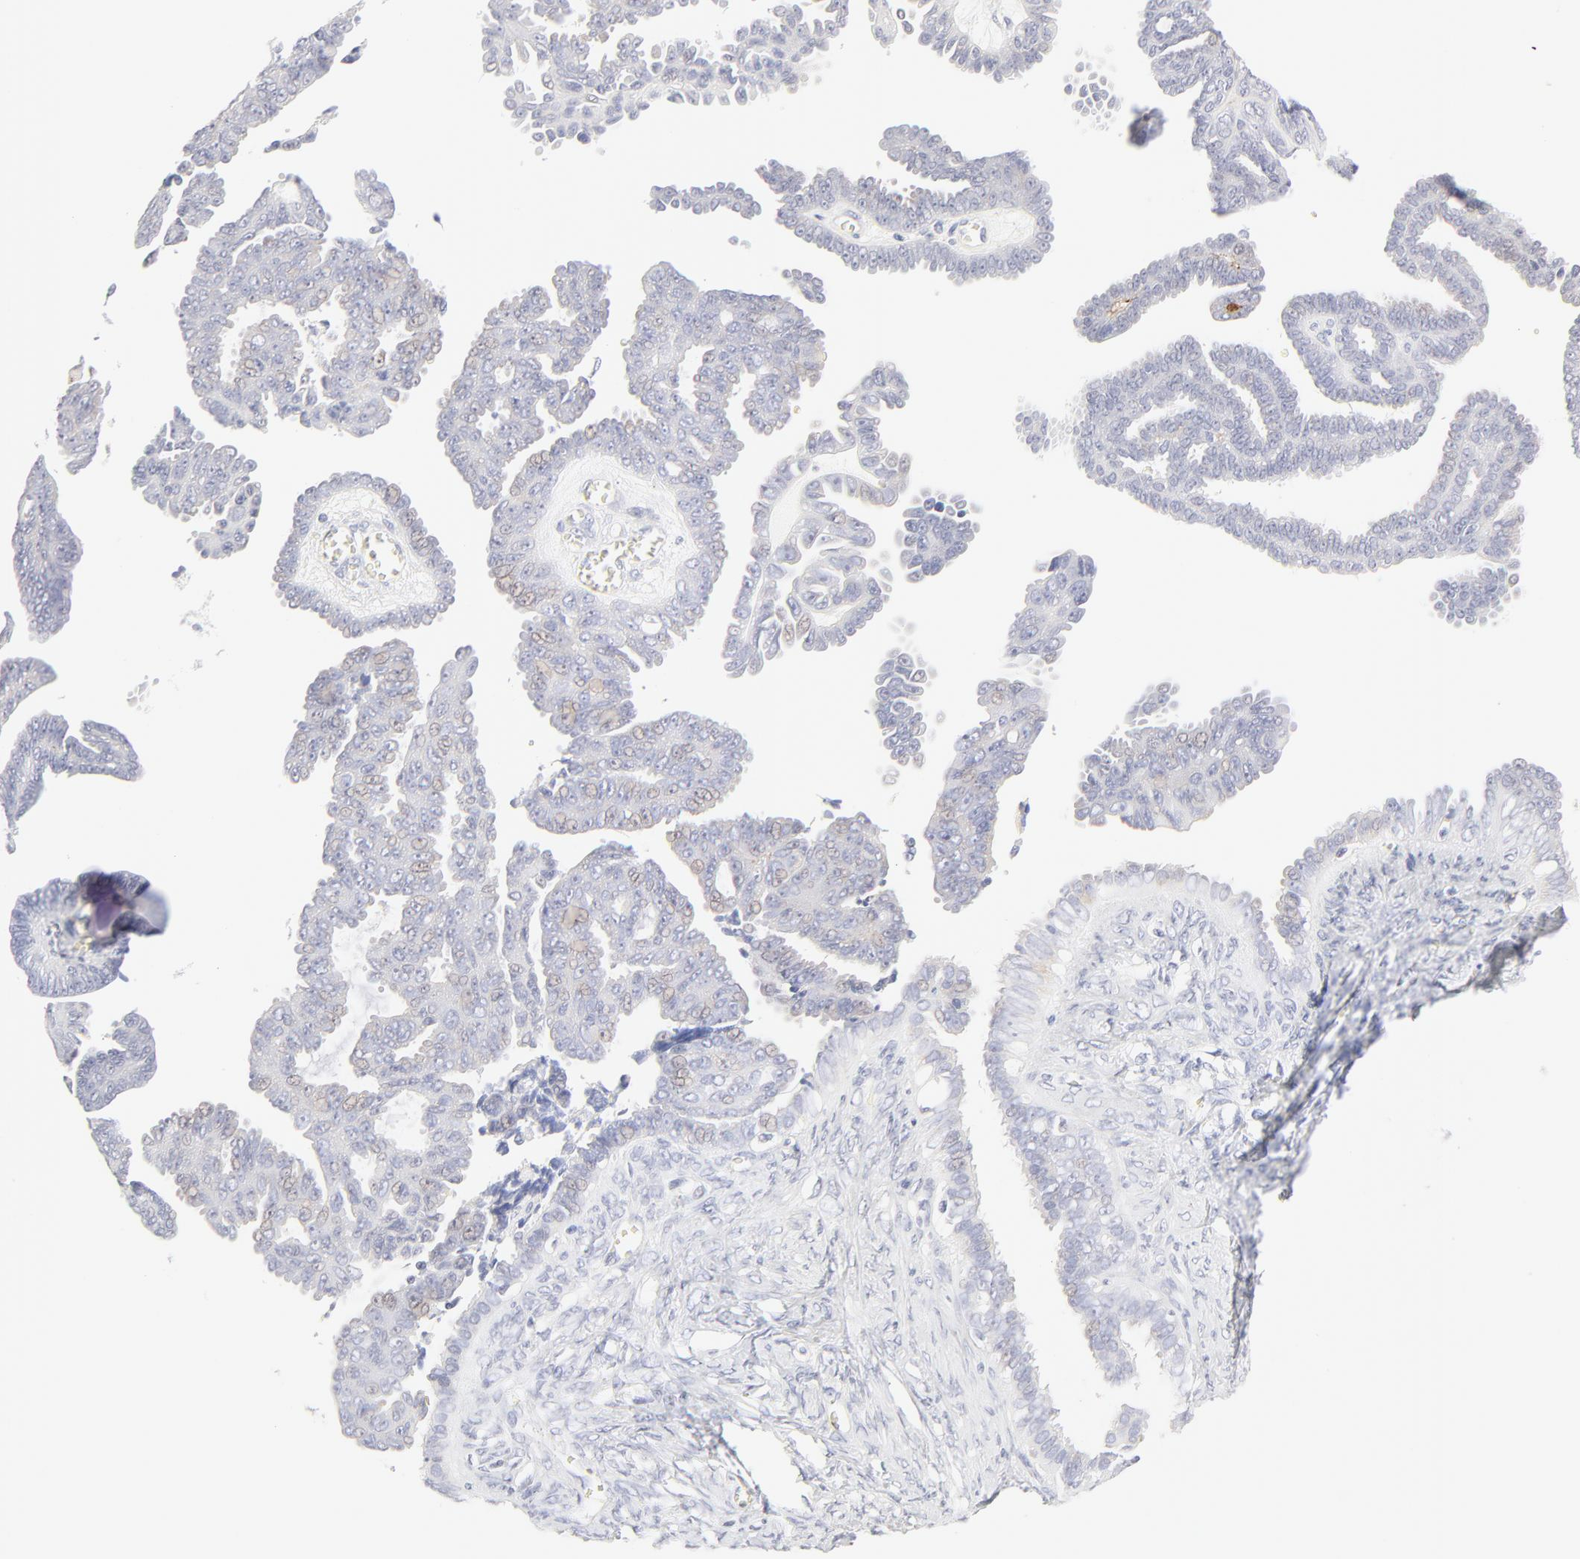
{"staining": {"intensity": "negative", "quantity": "none", "location": "none"}, "tissue": "ovarian cancer", "cell_type": "Tumor cells", "image_type": "cancer", "snomed": [{"axis": "morphology", "description": "Cystadenocarcinoma, serous, NOS"}, {"axis": "topography", "description": "Ovary"}], "caption": "The histopathology image demonstrates no staining of tumor cells in ovarian cancer (serous cystadenocarcinoma). The staining is performed using DAB (3,3'-diaminobenzidine) brown chromogen with nuclei counter-stained in using hematoxylin.", "gene": "NPNT", "patient": {"sex": "female", "age": 71}}